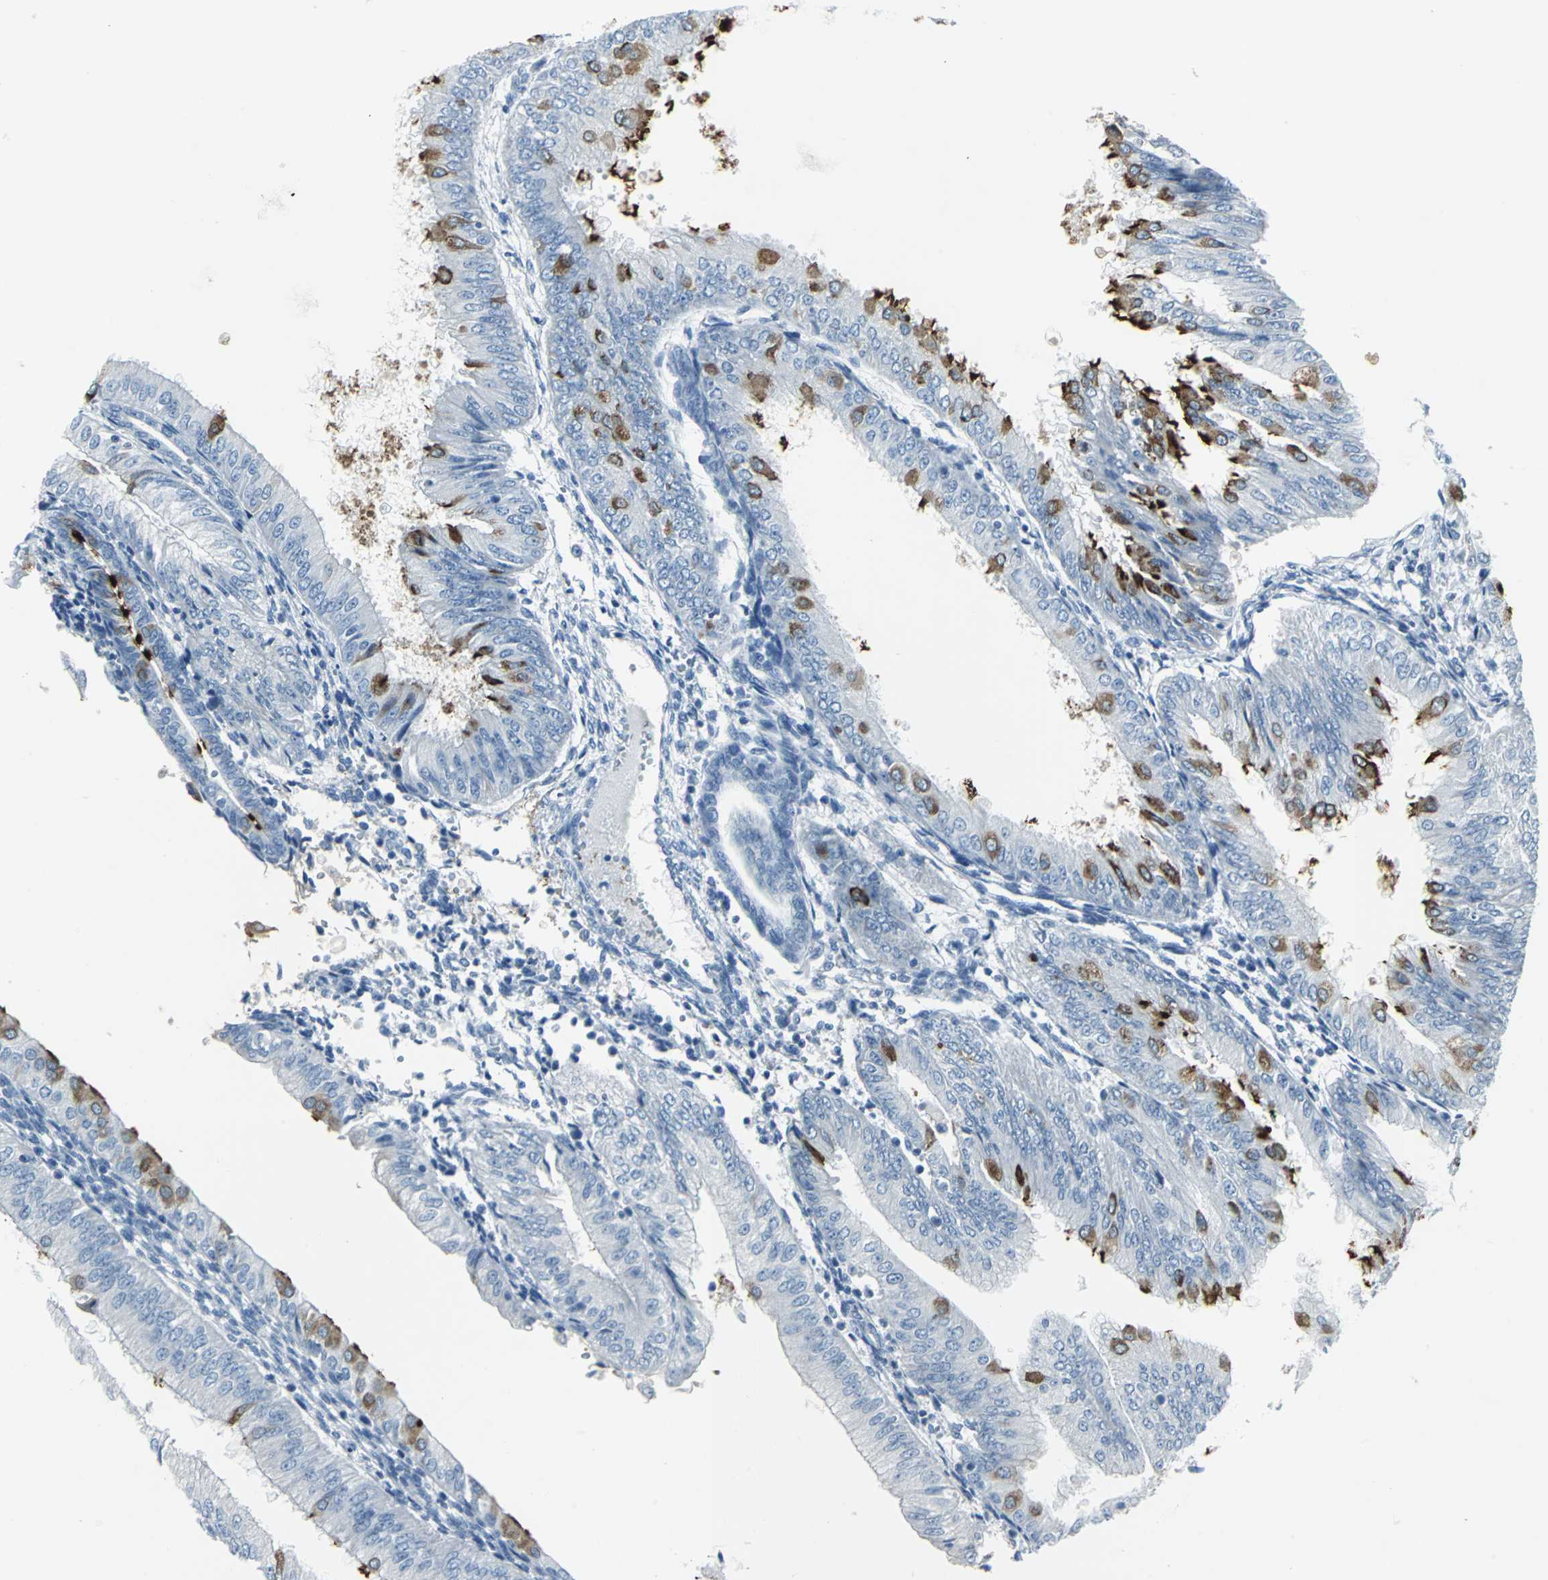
{"staining": {"intensity": "strong", "quantity": "<25%", "location": "cytoplasmic/membranous"}, "tissue": "endometrial cancer", "cell_type": "Tumor cells", "image_type": "cancer", "snomed": [{"axis": "morphology", "description": "Adenocarcinoma, NOS"}, {"axis": "topography", "description": "Endometrium"}], "caption": "Tumor cells demonstrate medium levels of strong cytoplasmic/membranous positivity in about <25% of cells in adenocarcinoma (endometrial).", "gene": "DNAI2", "patient": {"sex": "female", "age": 53}}